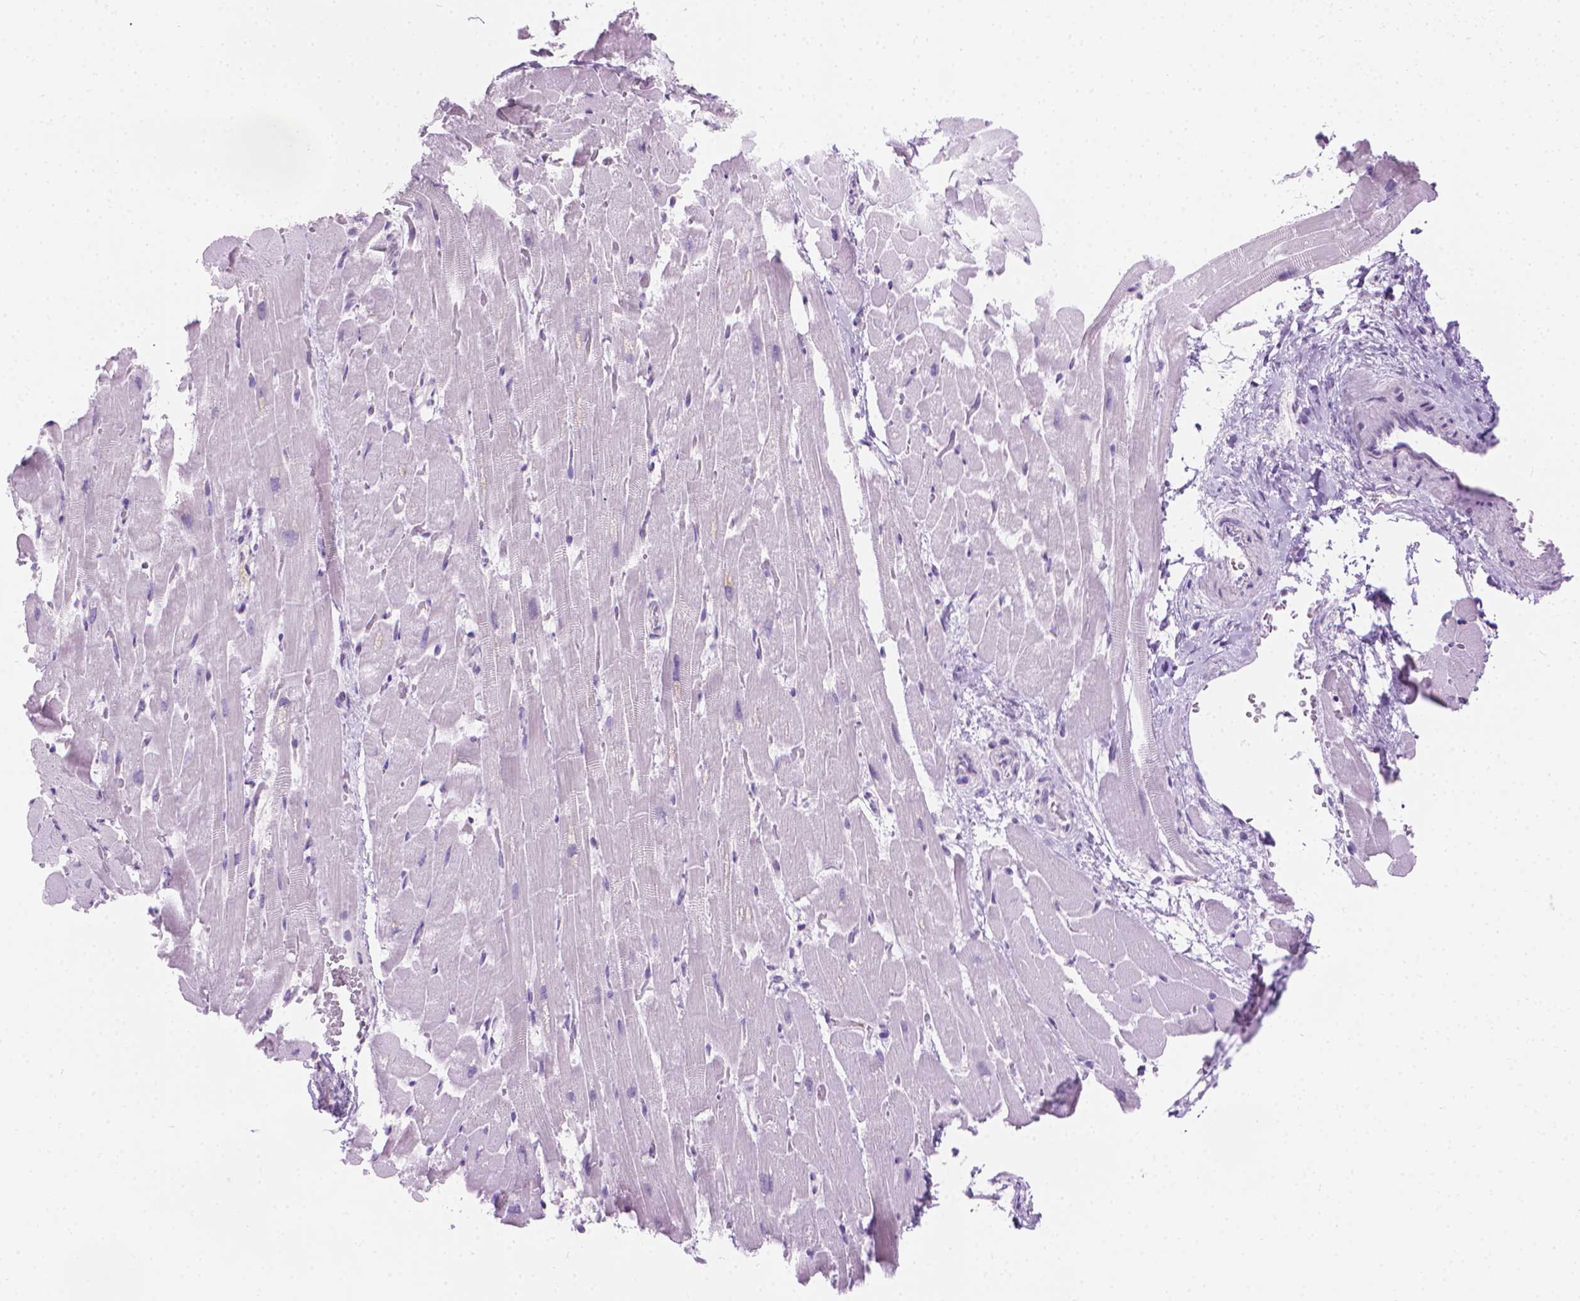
{"staining": {"intensity": "negative", "quantity": "none", "location": "none"}, "tissue": "heart muscle", "cell_type": "Cardiomyocytes", "image_type": "normal", "snomed": [{"axis": "morphology", "description": "Normal tissue, NOS"}, {"axis": "topography", "description": "Heart"}], "caption": "Immunohistochemistry of benign human heart muscle shows no positivity in cardiomyocytes.", "gene": "CFAP52", "patient": {"sex": "male", "age": 37}}